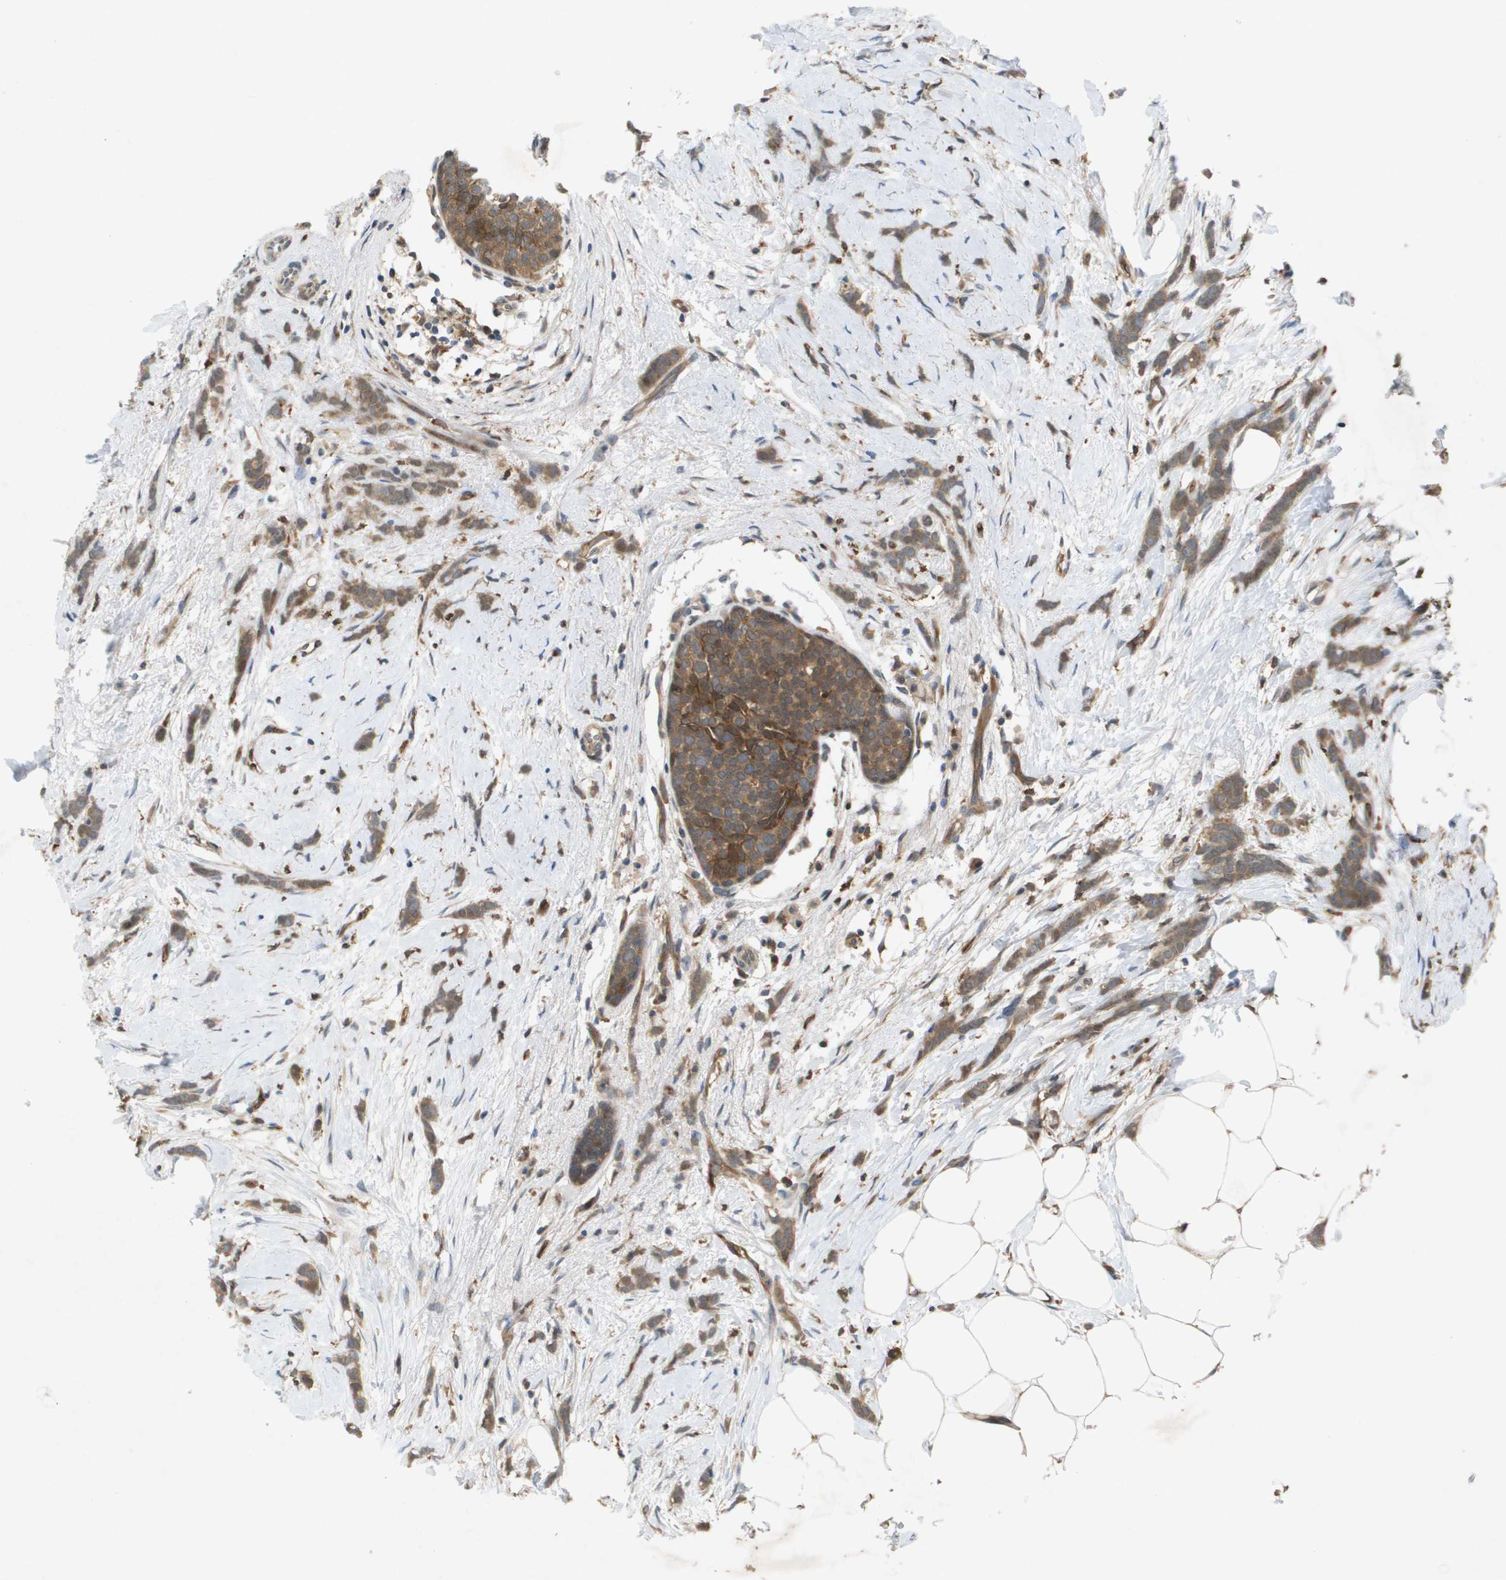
{"staining": {"intensity": "moderate", "quantity": ">75%", "location": "cytoplasmic/membranous"}, "tissue": "breast cancer", "cell_type": "Tumor cells", "image_type": "cancer", "snomed": [{"axis": "morphology", "description": "Lobular carcinoma, in situ"}, {"axis": "morphology", "description": "Lobular carcinoma"}, {"axis": "topography", "description": "Breast"}], "caption": "Immunohistochemistry image of breast lobular carcinoma in situ stained for a protein (brown), which exhibits medium levels of moderate cytoplasmic/membranous positivity in approximately >75% of tumor cells.", "gene": "PALD1", "patient": {"sex": "female", "age": 41}}